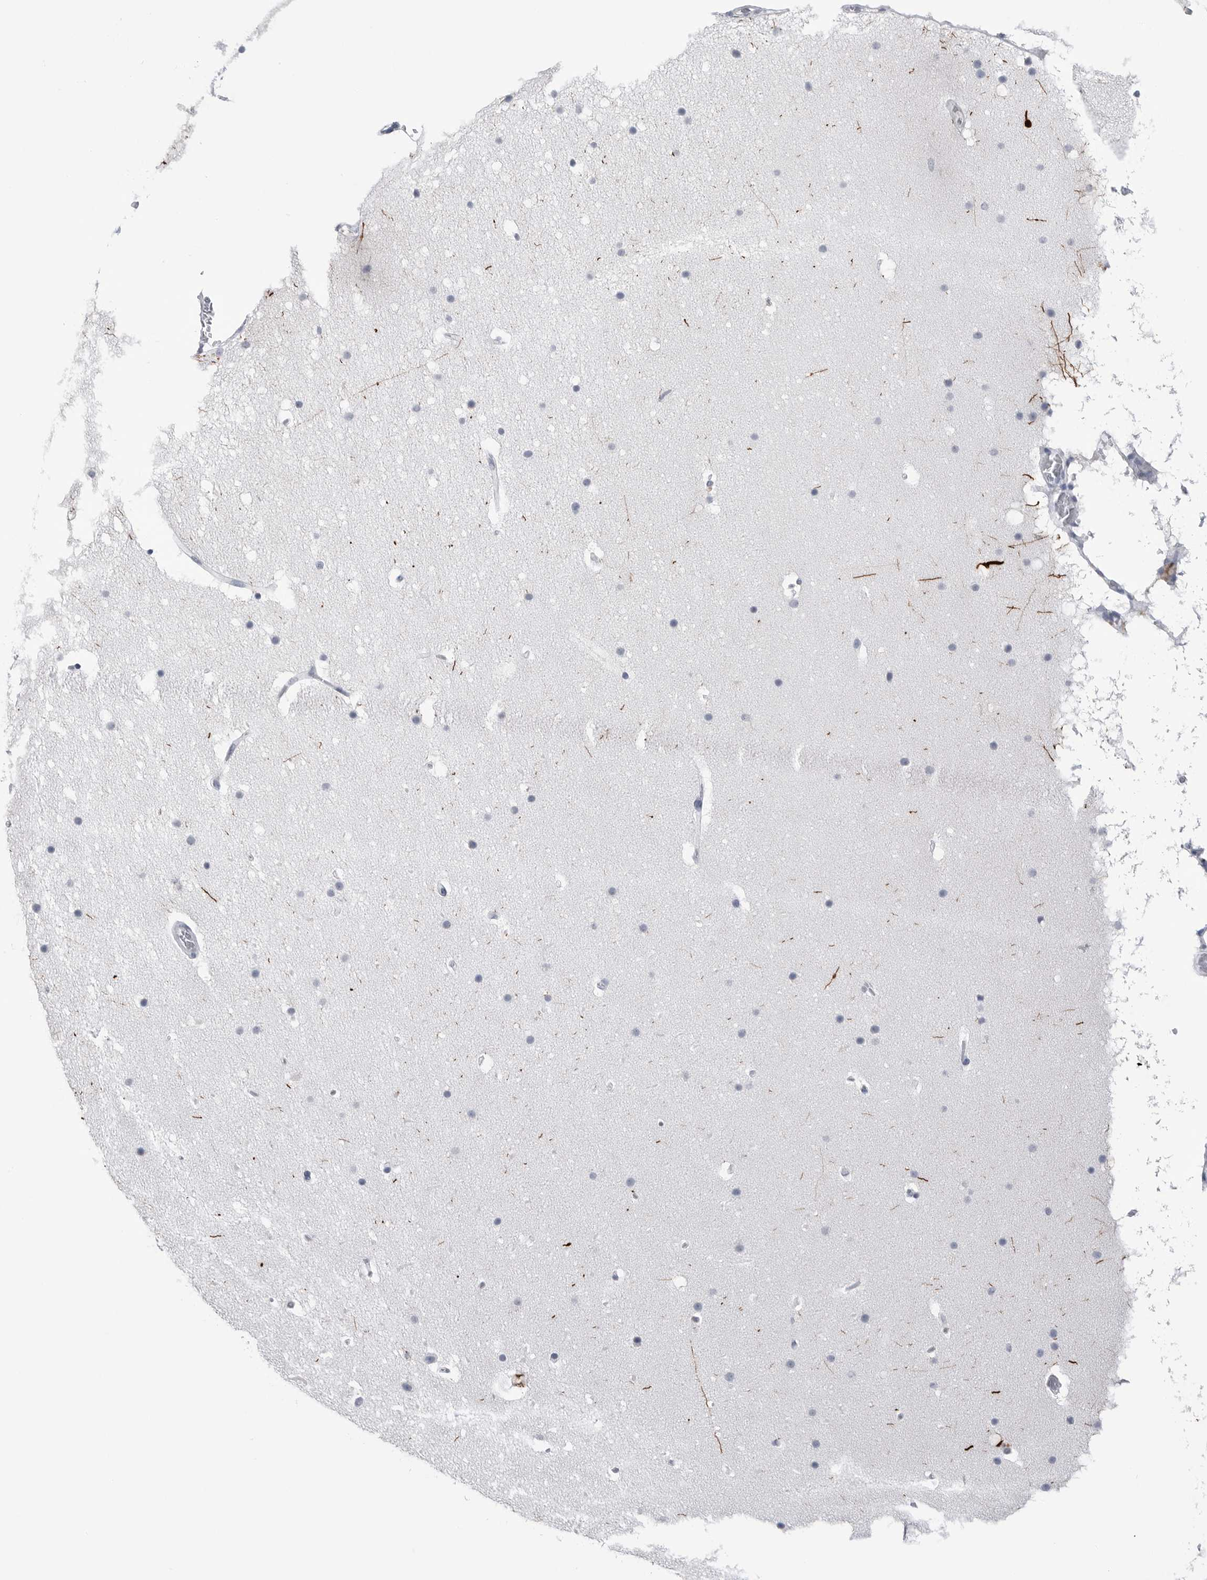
{"staining": {"intensity": "negative", "quantity": "none", "location": "none"}, "tissue": "cerebellum", "cell_type": "Cells in granular layer", "image_type": "normal", "snomed": [{"axis": "morphology", "description": "Normal tissue, NOS"}, {"axis": "topography", "description": "Cerebellum"}], "caption": "Immunohistochemistry of benign cerebellum exhibits no staining in cells in granular layer. Brightfield microscopy of IHC stained with DAB (3,3'-diaminobenzidine) (brown) and hematoxylin (blue), captured at high magnification.", "gene": "ABHD12", "patient": {"sex": "male", "age": 57}}